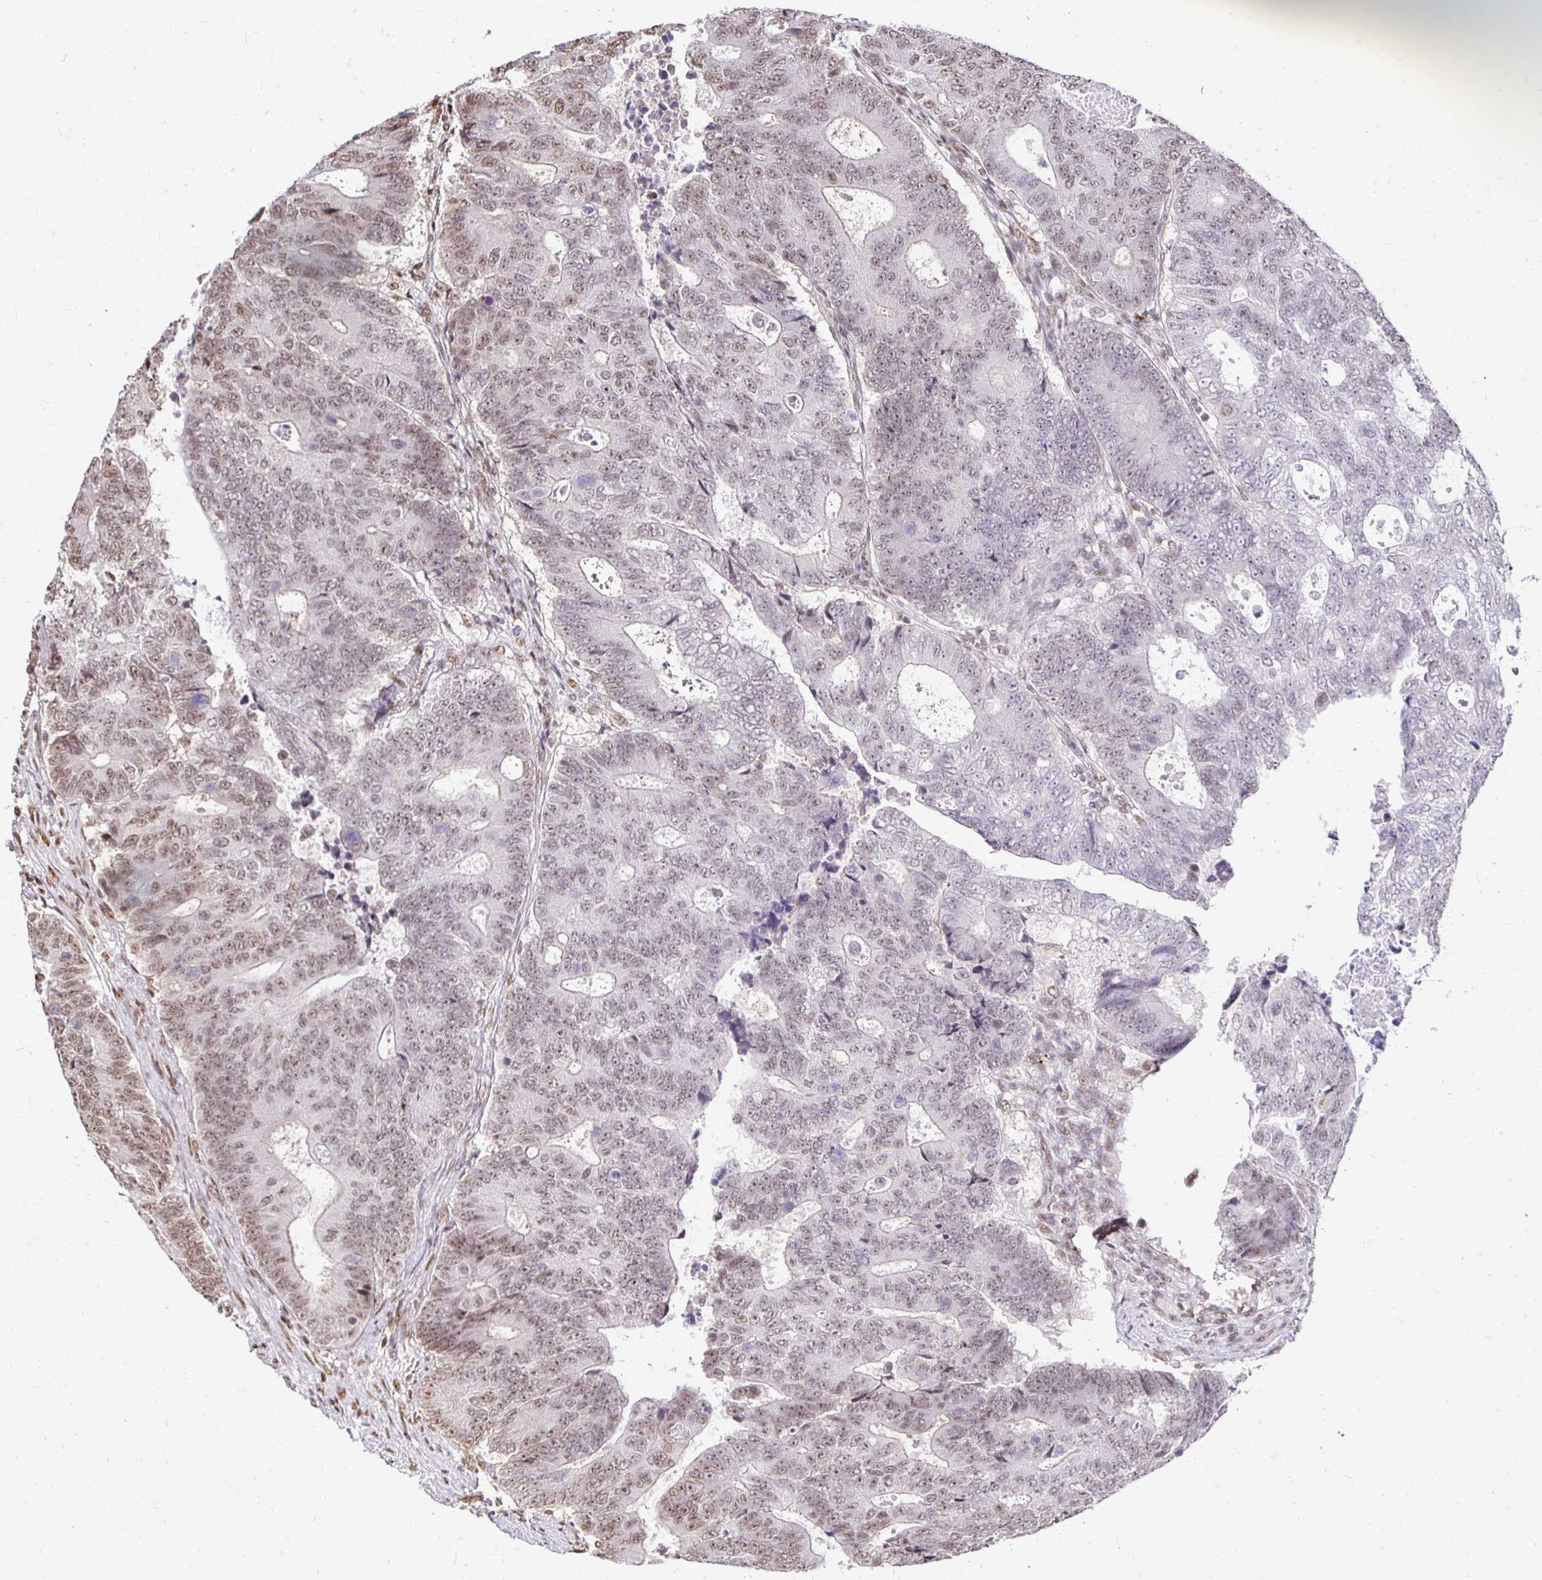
{"staining": {"intensity": "moderate", "quantity": "25%-75%", "location": "nuclear"}, "tissue": "colorectal cancer", "cell_type": "Tumor cells", "image_type": "cancer", "snomed": [{"axis": "morphology", "description": "Adenocarcinoma, NOS"}, {"axis": "topography", "description": "Colon"}], "caption": "High-power microscopy captured an immunohistochemistry photomicrograph of colorectal adenocarcinoma, revealing moderate nuclear expression in approximately 25%-75% of tumor cells.", "gene": "ZNF579", "patient": {"sex": "female", "age": 48}}